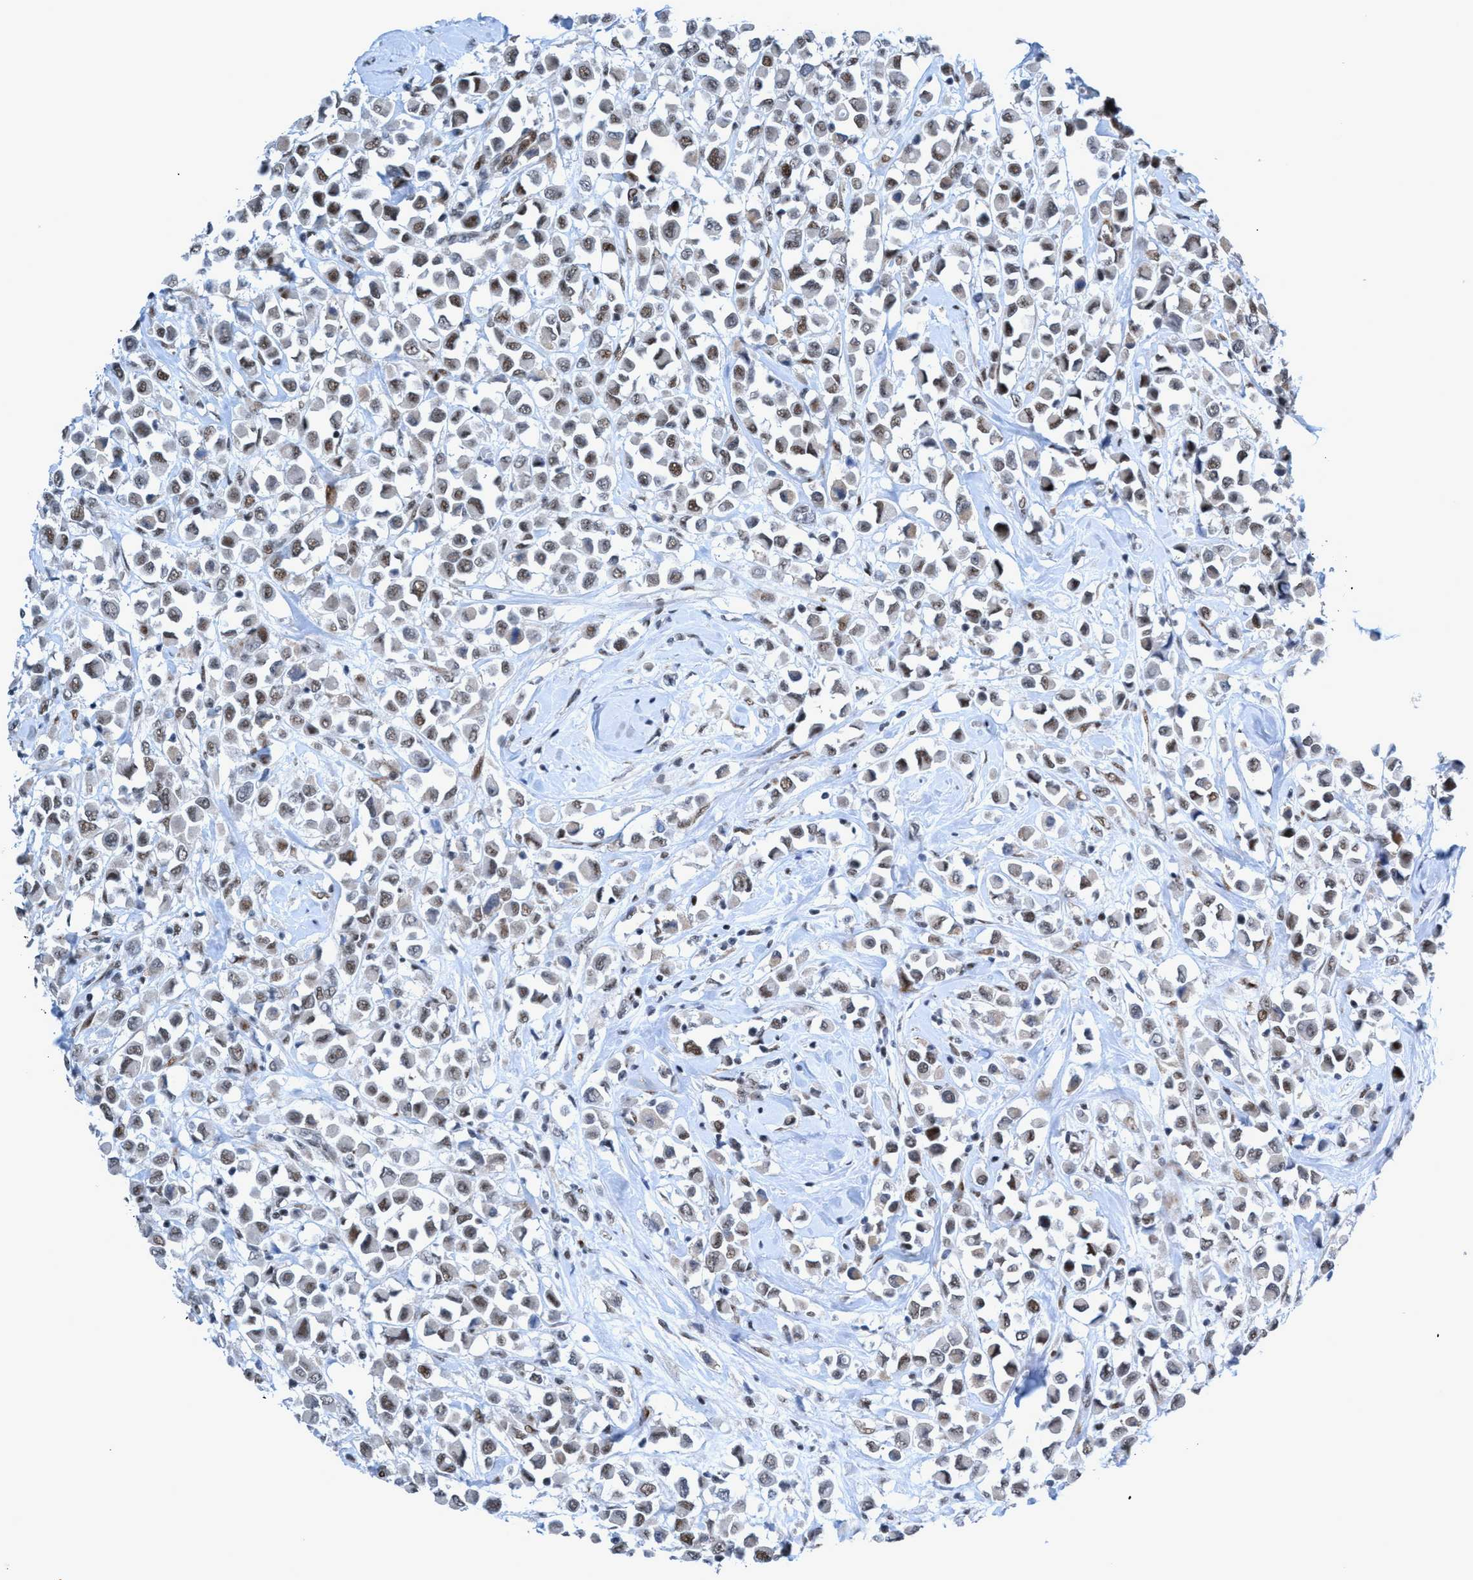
{"staining": {"intensity": "weak", "quantity": ">75%", "location": "nuclear"}, "tissue": "breast cancer", "cell_type": "Tumor cells", "image_type": "cancer", "snomed": [{"axis": "morphology", "description": "Duct carcinoma"}, {"axis": "topography", "description": "Breast"}], "caption": "The immunohistochemical stain labels weak nuclear positivity in tumor cells of breast cancer tissue.", "gene": "CWC27", "patient": {"sex": "female", "age": 61}}